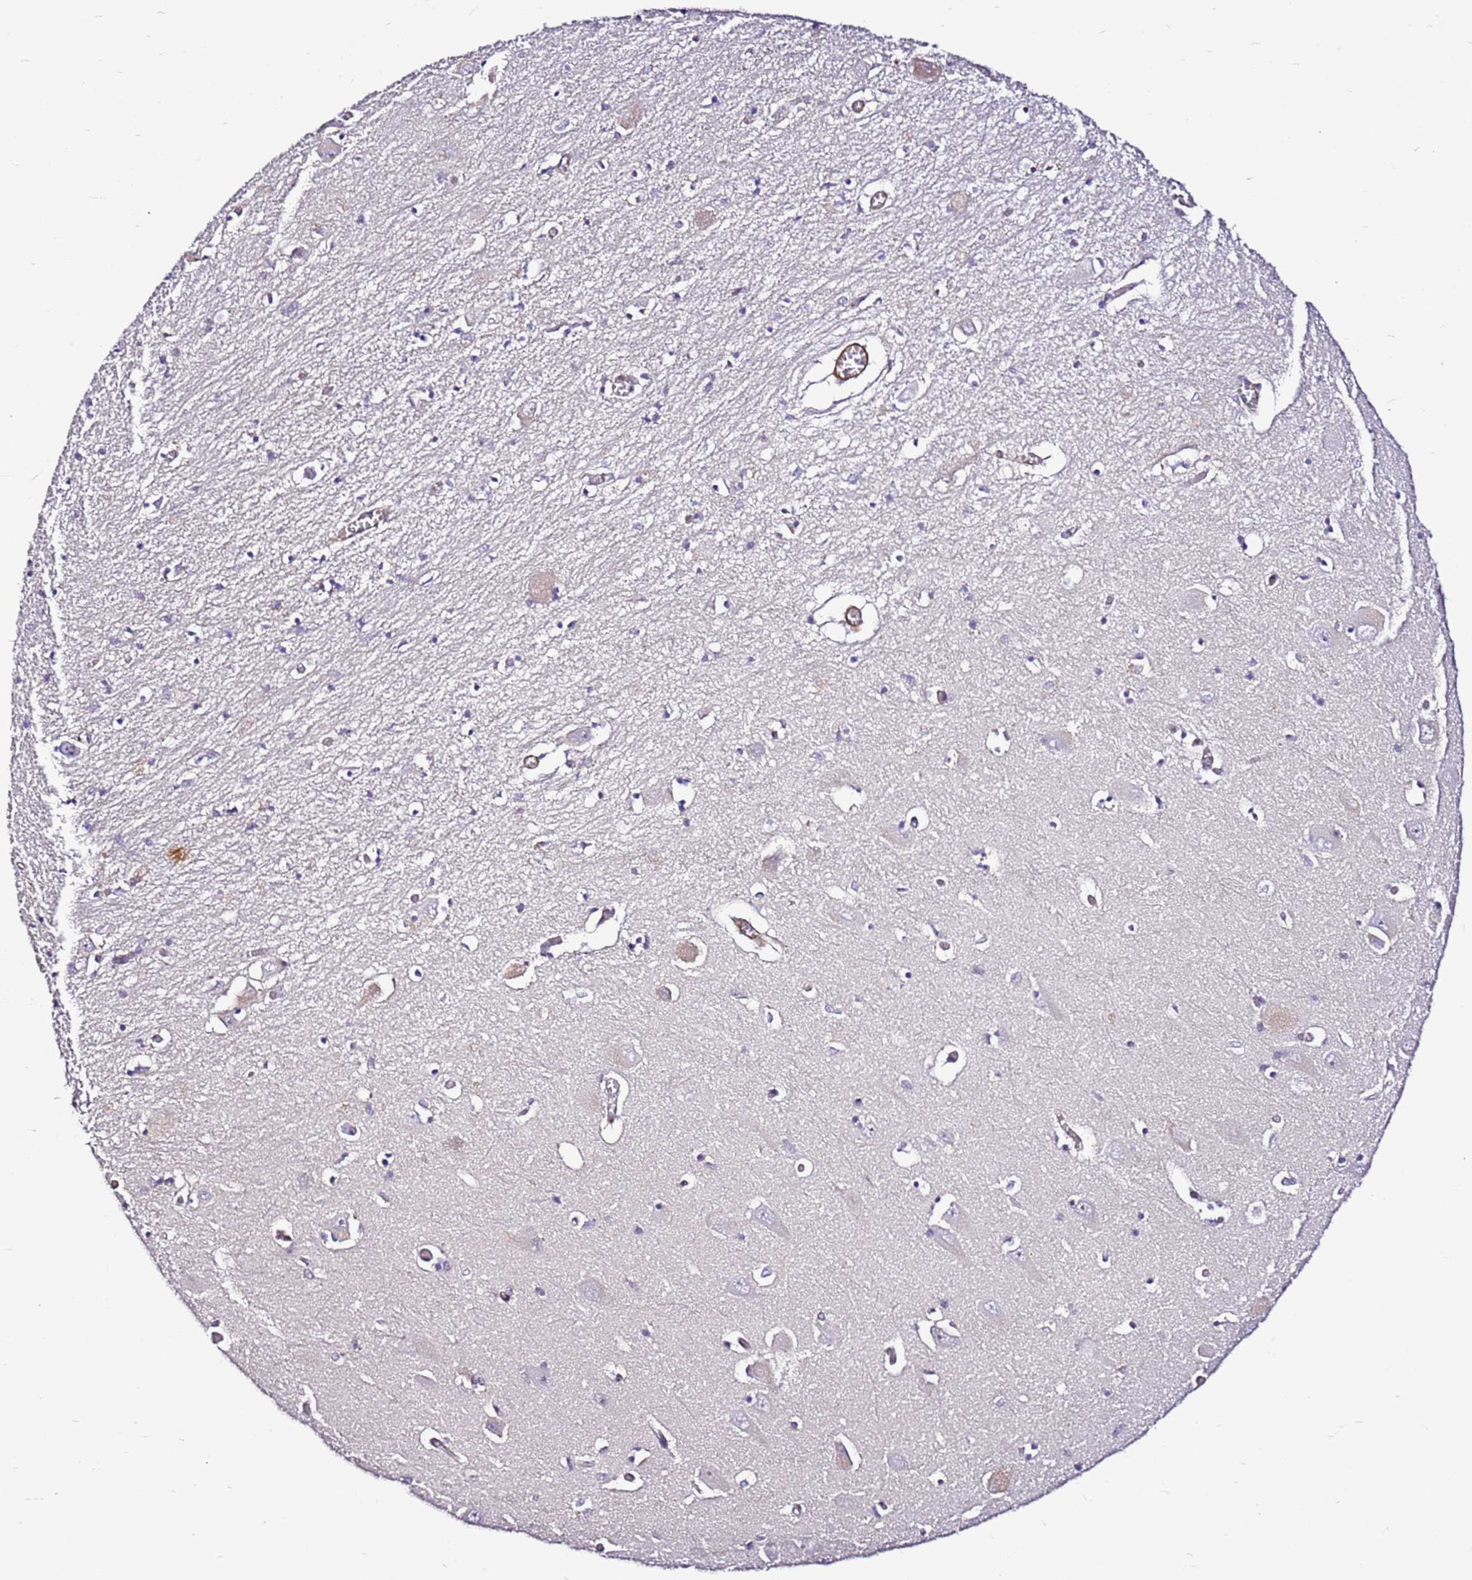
{"staining": {"intensity": "negative", "quantity": "none", "location": "none"}, "tissue": "hippocampus", "cell_type": "Glial cells", "image_type": "normal", "snomed": [{"axis": "morphology", "description": "Normal tissue, NOS"}, {"axis": "topography", "description": "Hippocampus"}], "caption": "DAB immunohistochemical staining of normal hippocampus shows no significant expression in glial cells.", "gene": "SMIM4", "patient": {"sex": "male", "age": 70}}